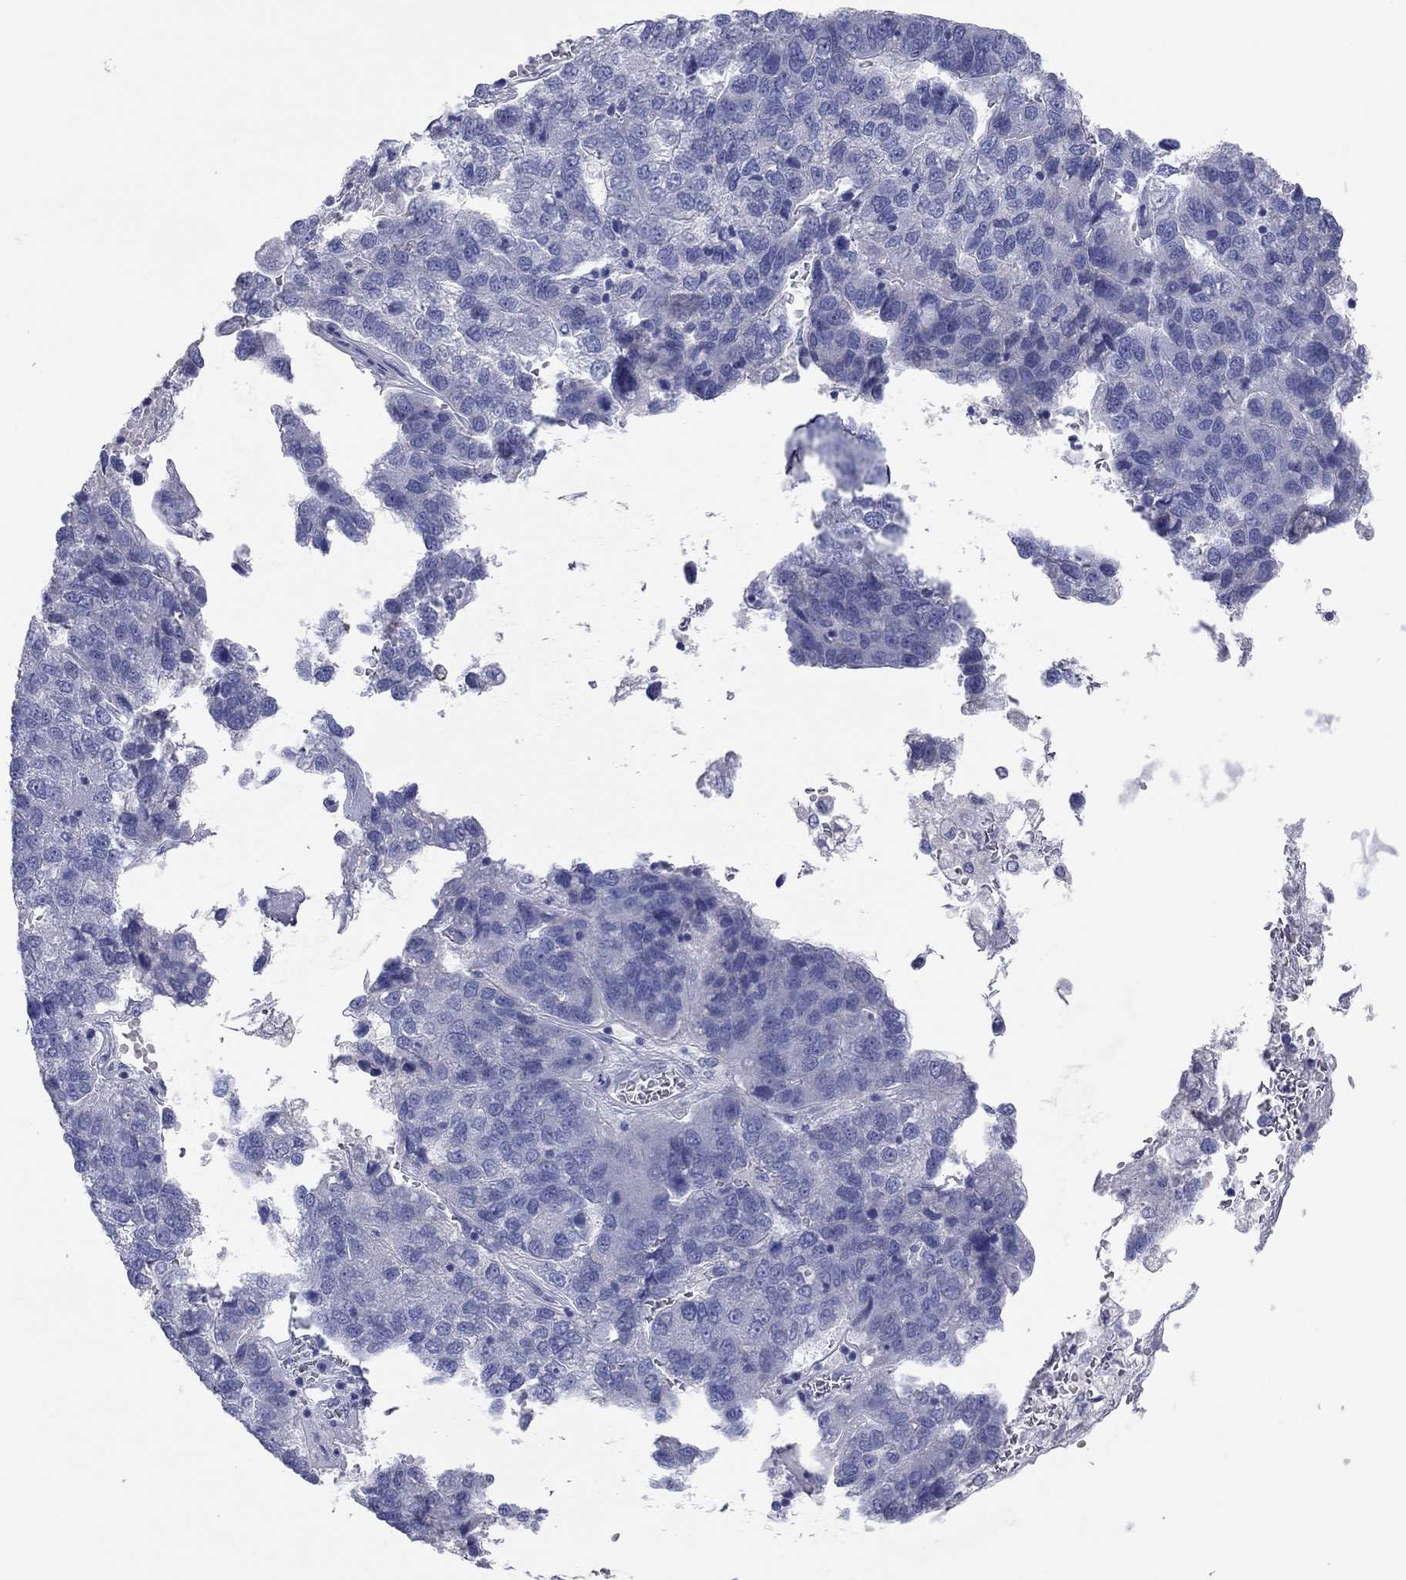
{"staining": {"intensity": "negative", "quantity": "none", "location": "none"}, "tissue": "pancreatic cancer", "cell_type": "Tumor cells", "image_type": "cancer", "snomed": [{"axis": "morphology", "description": "Adenocarcinoma, NOS"}, {"axis": "topography", "description": "Pancreas"}], "caption": "DAB (3,3'-diaminobenzidine) immunohistochemical staining of pancreatic cancer reveals no significant positivity in tumor cells.", "gene": "PCDHGC5", "patient": {"sex": "female", "age": 61}}